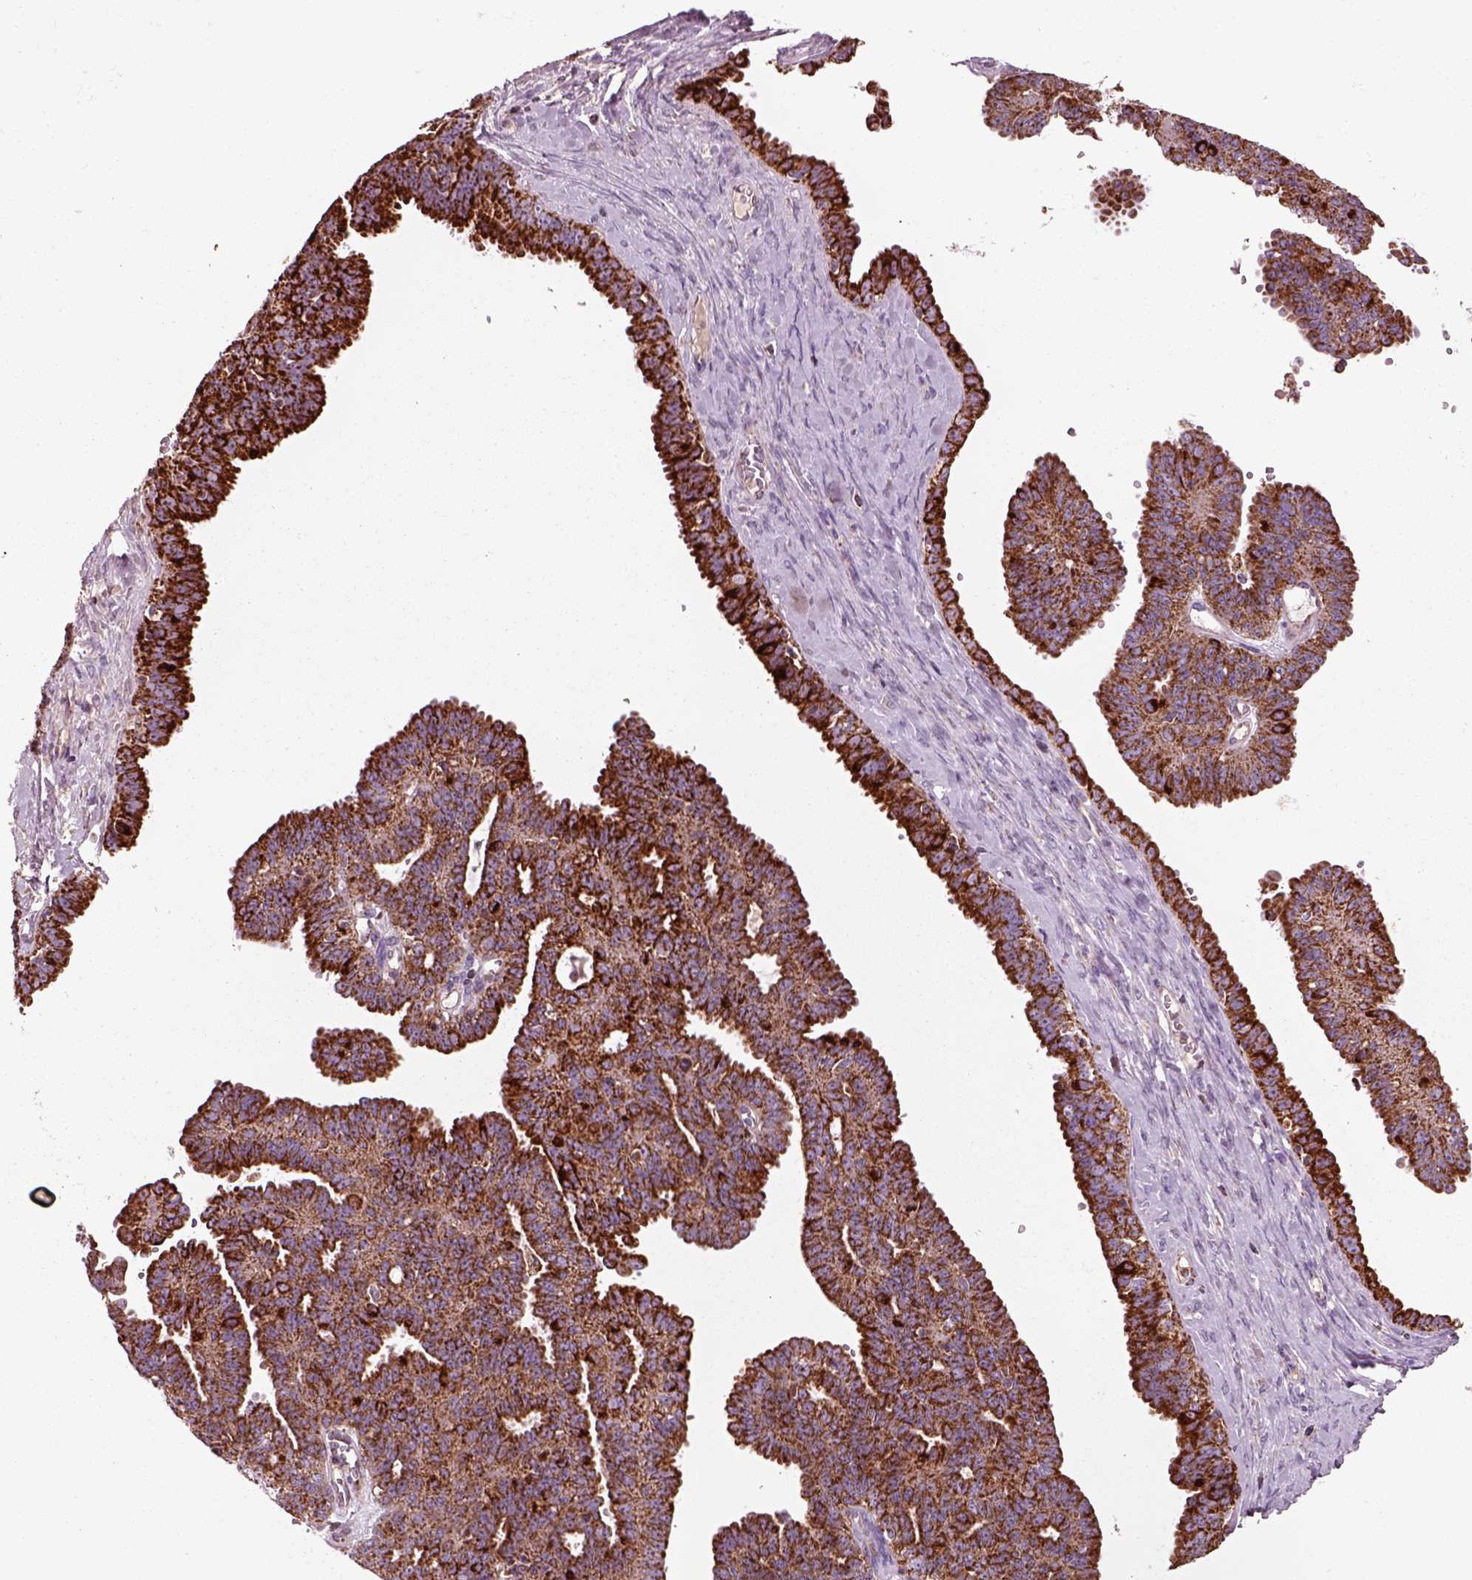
{"staining": {"intensity": "strong", "quantity": ">75%", "location": "cytoplasmic/membranous"}, "tissue": "ovarian cancer", "cell_type": "Tumor cells", "image_type": "cancer", "snomed": [{"axis": "morphology", "description": "Cystadenocarcinoma, serous, NOS"}, {"axis": "topography", "description": "Ovary"}], "caption": "Human ovarian cancer (serous cystadenocarcinoma) stained for a protein (brown) exhibits strong cytoplasmic/membranous positive positivity in approximately >75% of tumor cells.", "gene": "SLC25A24", "patient": {"sex": "female", "age": 71}}